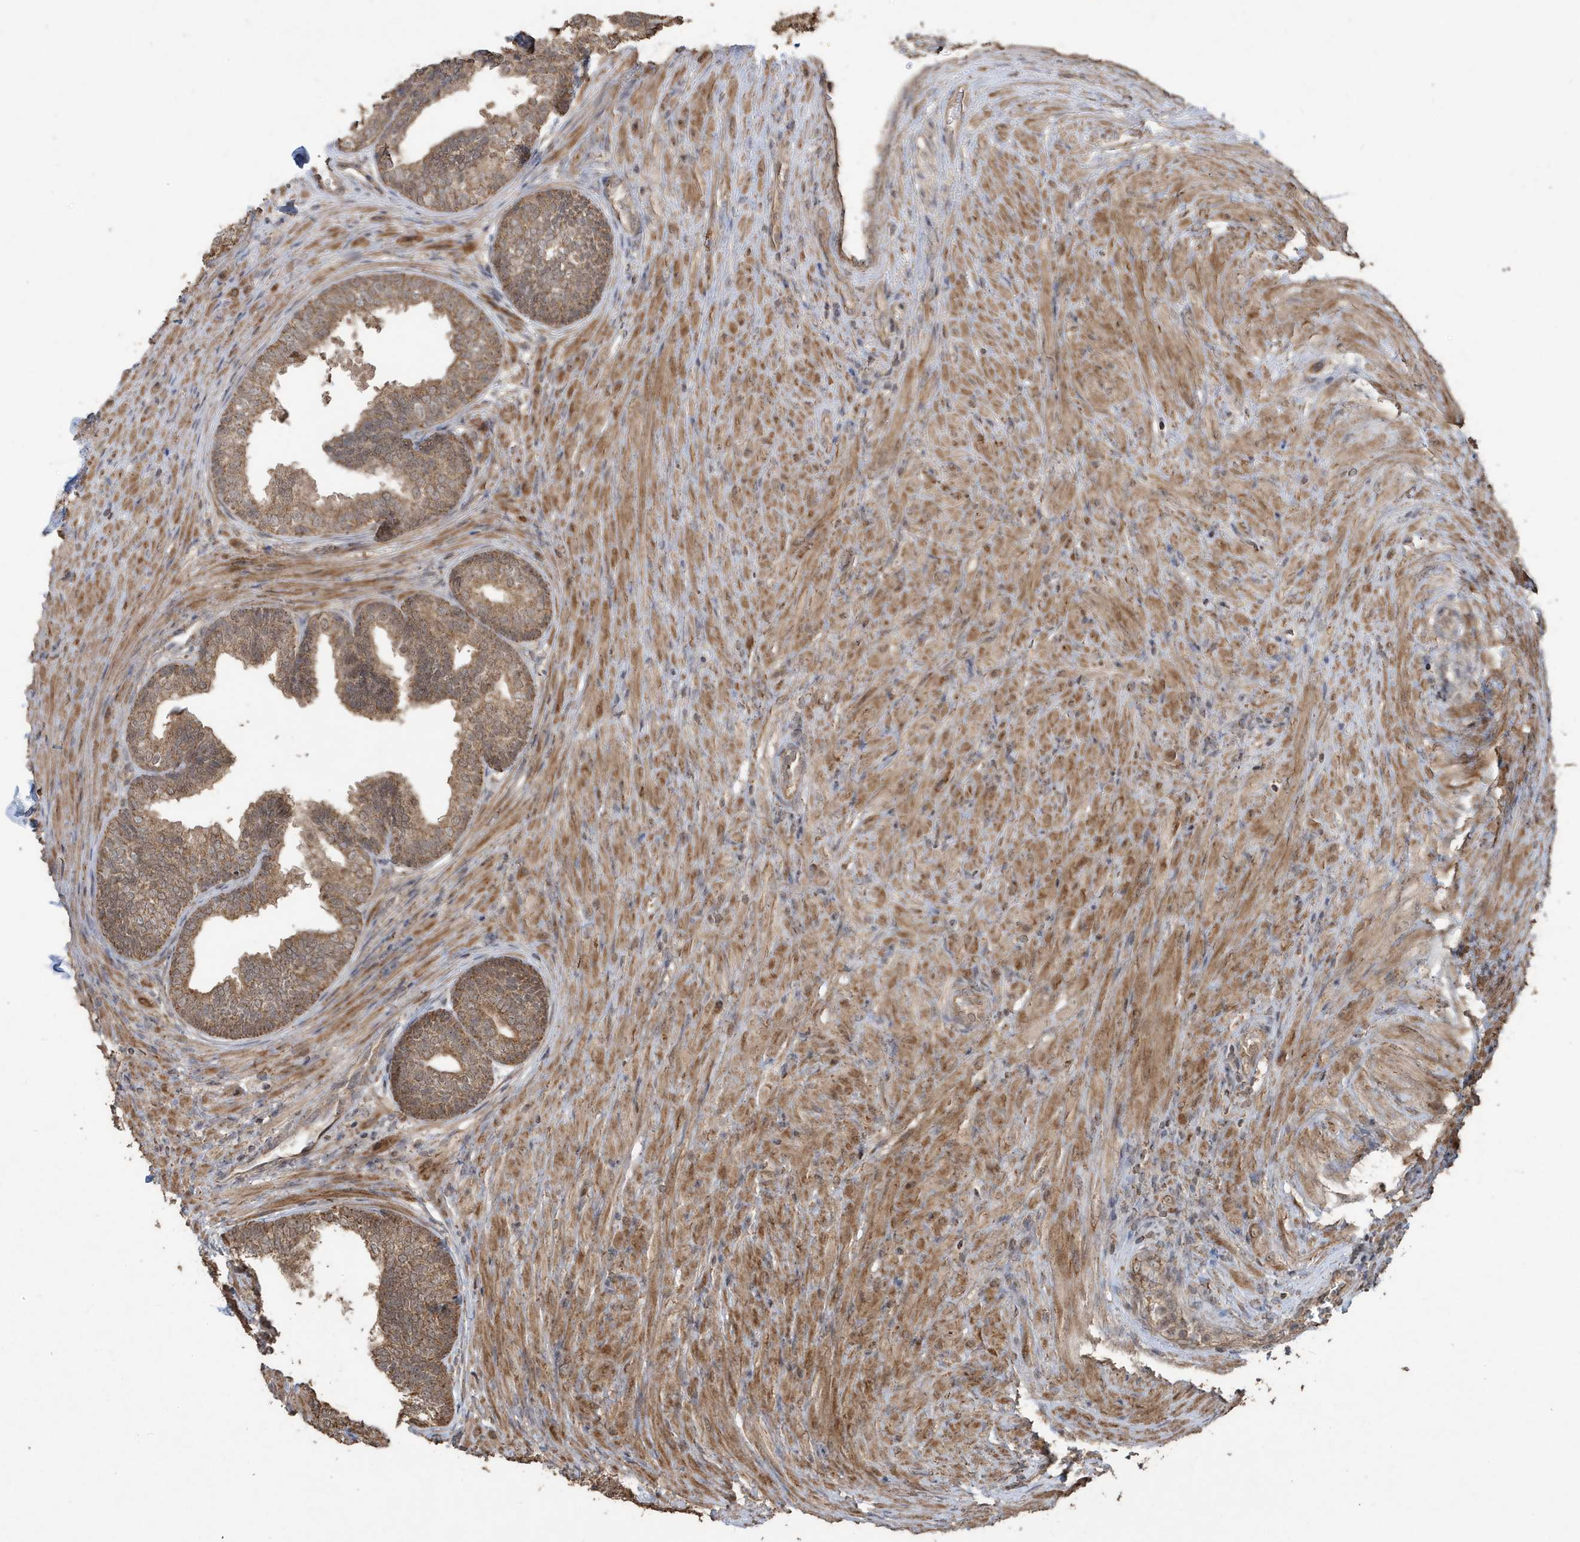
{"staining": {"intensity": "moderate", "quantity": ">75%", "location": "cytoplasmic/membranous"}, "tissue": "prostate", "cell_type": "Glandular cells", "image_type": "normal", "snomed": [{"axis": "morphology", "description": "Normal tissue, NOS"}, {"axis": "topography", "description": "Prostate"}], "caption": "Moderate cytoplasmic/membranous expression for a protein is appreciated in about >75% of glandular cells of unremarkable prostate using IHC.", "gene": "PAXBP1", "patient": {"sex": "male", "age": 76}}